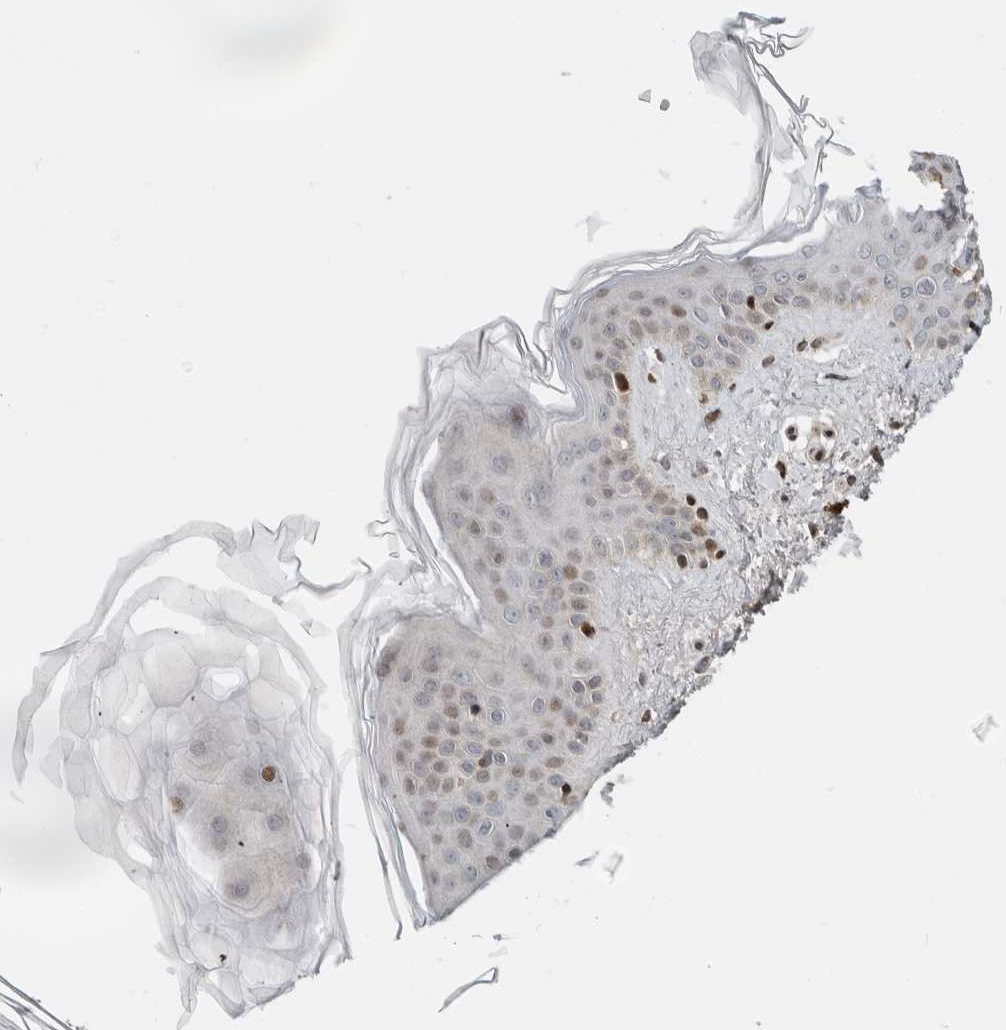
{"staining": {"intensity": "weak", "quantity": ">75%", "location": "cytoplasmic/membranous,nuclear"}, "tissue": "skin", "cell_type": "Fibroblasts", "image_type": "normal", "snomed": [{"axis": "morphology", "description": "Normal tissue, NOS"}, {"axis": "topography", "description": "Skin"}], "caption": "Protein staining reveals weak cytoplasmic/membranous,nuclear positivity in about >75% of fibroblasts in benign skin. (IHC, brightfield microscopy, high magnification).", "gene": "GINS4", "patient": {"sex": "female", "age": 46}}